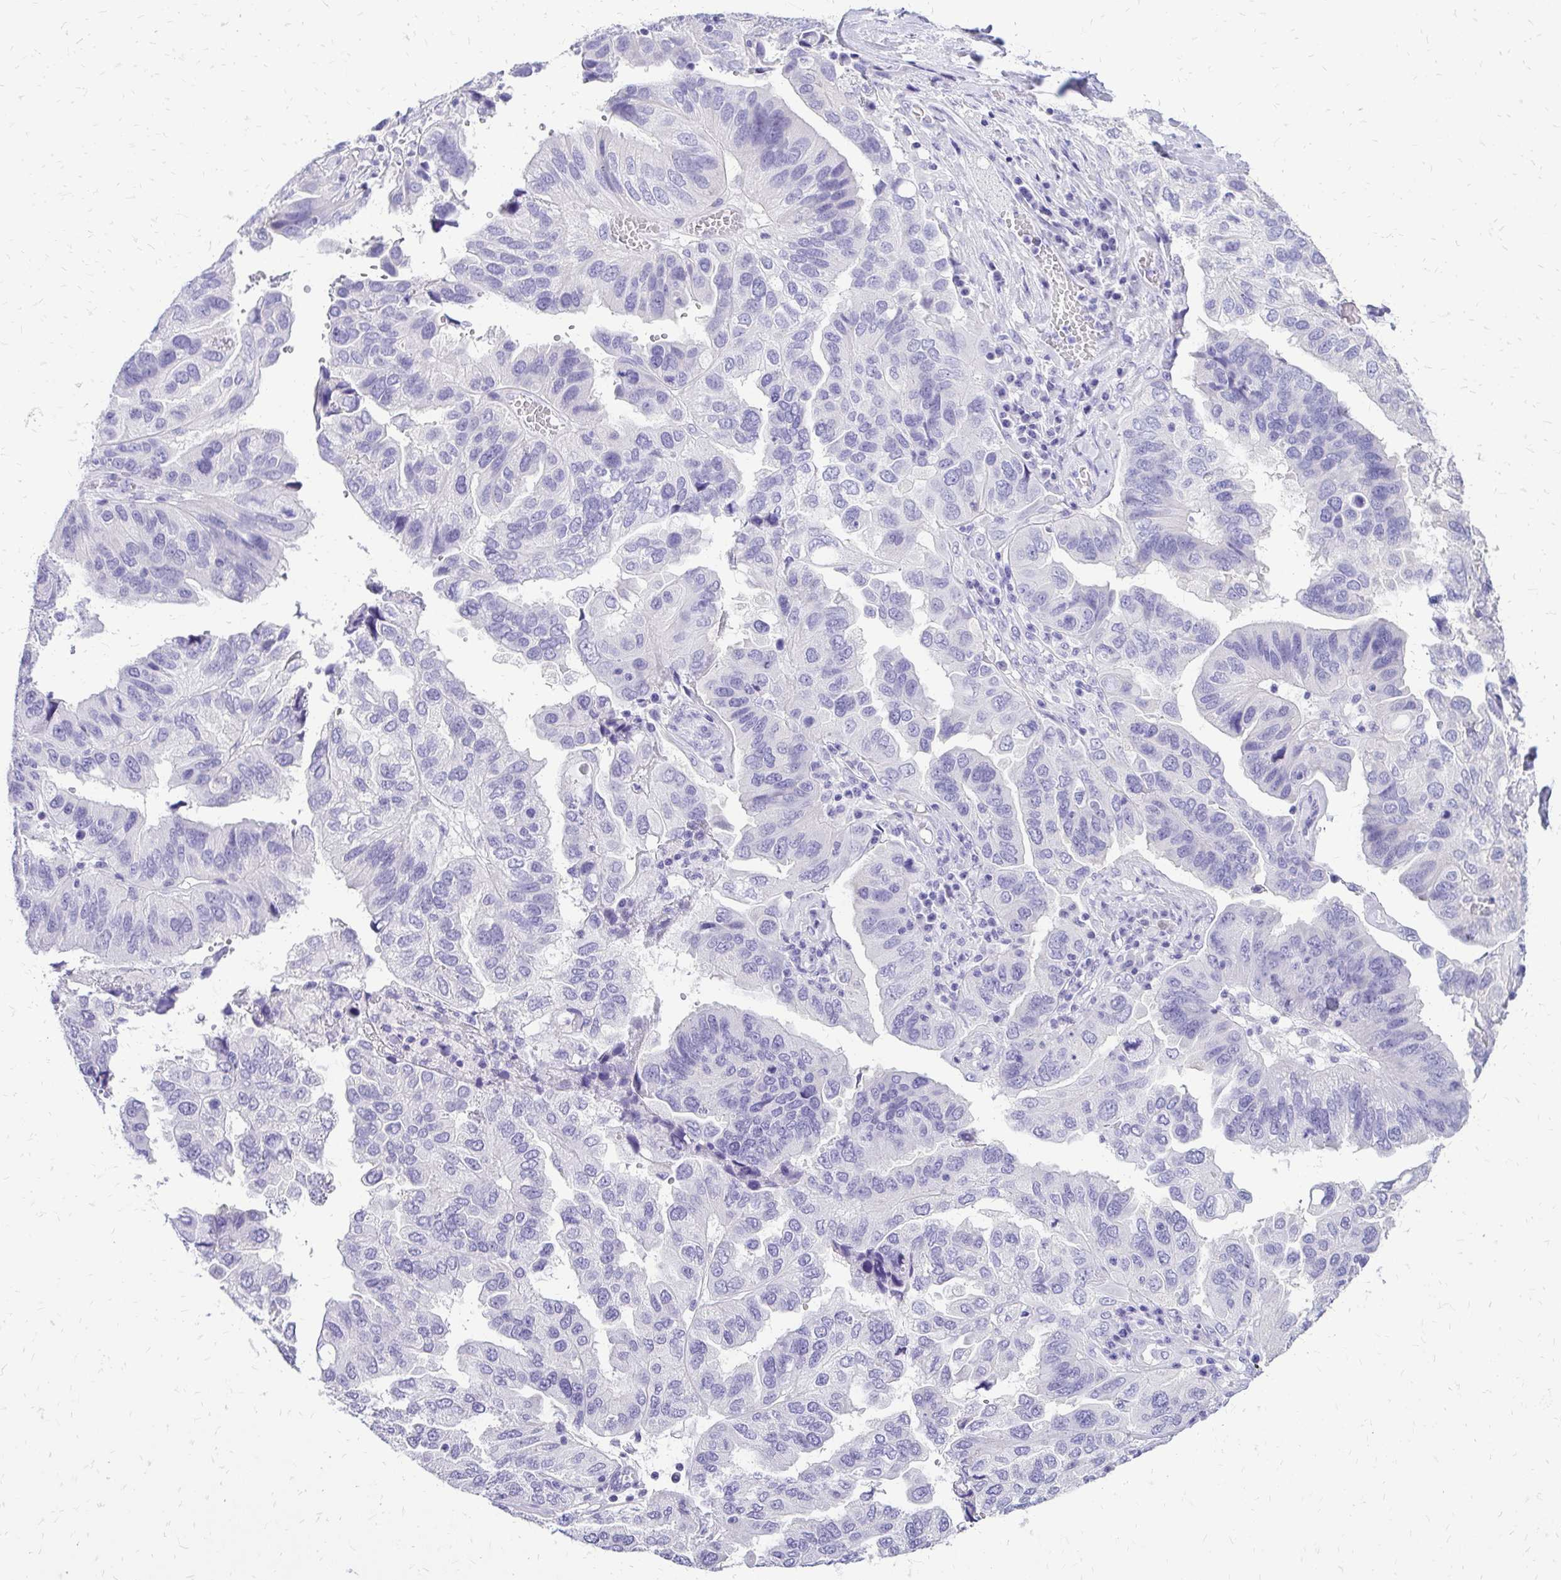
{"staining": {"intensity": "negative", "quantity": "none", "location": "none"}, "tissue": "ovarian cancer", "cell_type": "Tumor cells", "image_type": "cancer", "snomed": [{"axis": "morphology", "description": "Cystadenocarcinoma, serous, NOS"}, {"axis": "topography", "description": "Ovary"}], "caption": "Tumor cells show no significant staining in ovarian cancer.", "gene": "SLC32A1", "patient": {"sex": "female", "age": 79}}